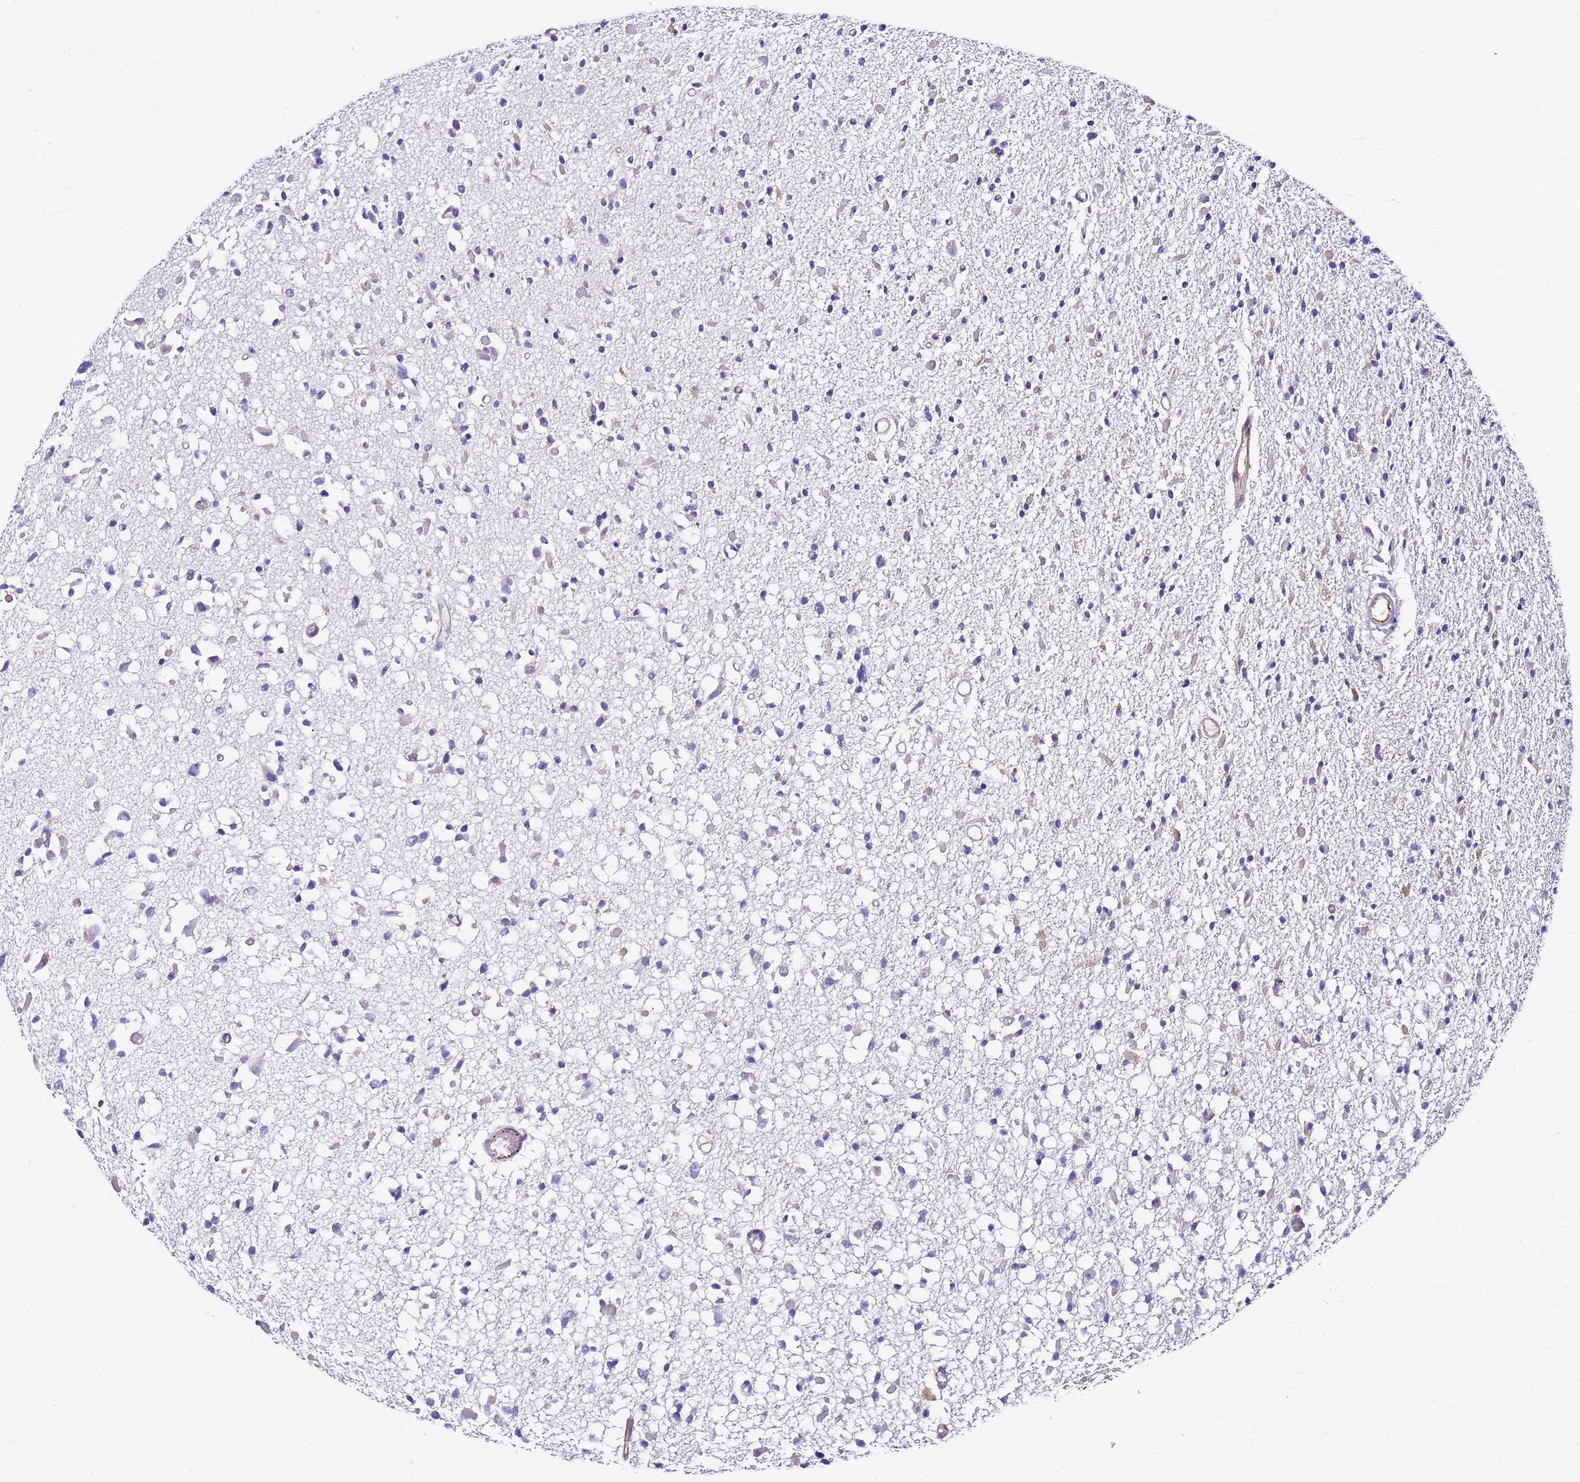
{"staining": {"intensity": "negative", "quantity": "none", "location": "none"}, "tissue": "glioma", "cell_type": "Tumor cells", "image_type": "cancer", "snomed": [{"axis": "morphology", "description": "Glioma, malignant, Low grade"}, {"axis": "topography", "description": "Brain"}], "caption": "Tumor cells show no significant protein positivity in glioma.", "gene": "UBXN2B", "patient": {"sex": "female", "age": 22}}